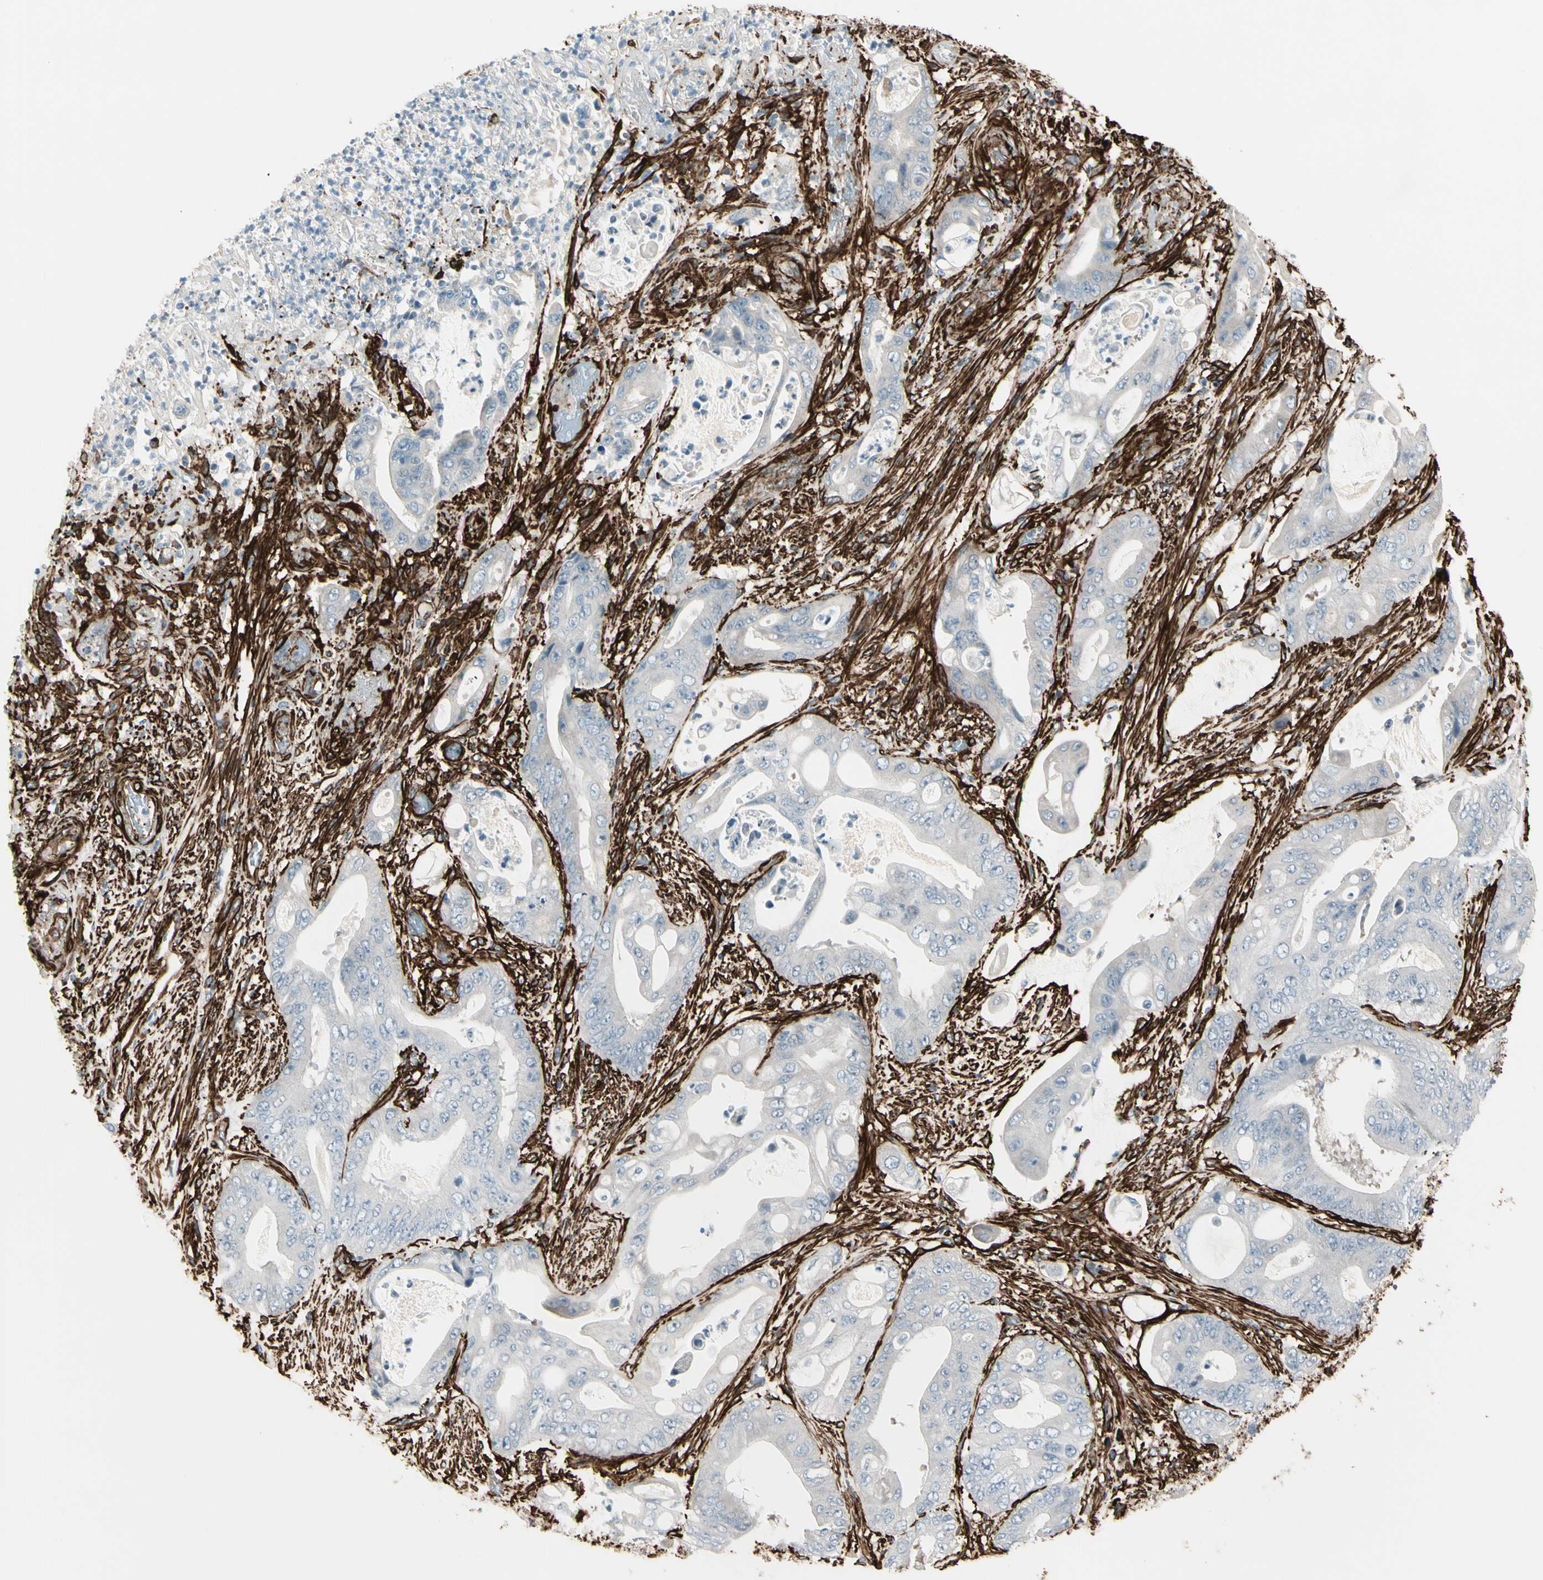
{"staining": {"intensity": "negative", "quantity": "none", "location": "none"}, "tissue": "stomach cancer", "cell_type": "Tumor cells", "image_type": "cancer", "snomed": [{"axis": "morphology", "description": "Adenocarcinoma, NOS"}, {"axis": "topography", "description": "Stomach"}], "caption": "IHC of human stomach adenocarcinoma displays no staining in tumor cells. Nuclei are stained in blue.", "gene": "CALD1", "patient": {"sex": "female", "age": 73}}